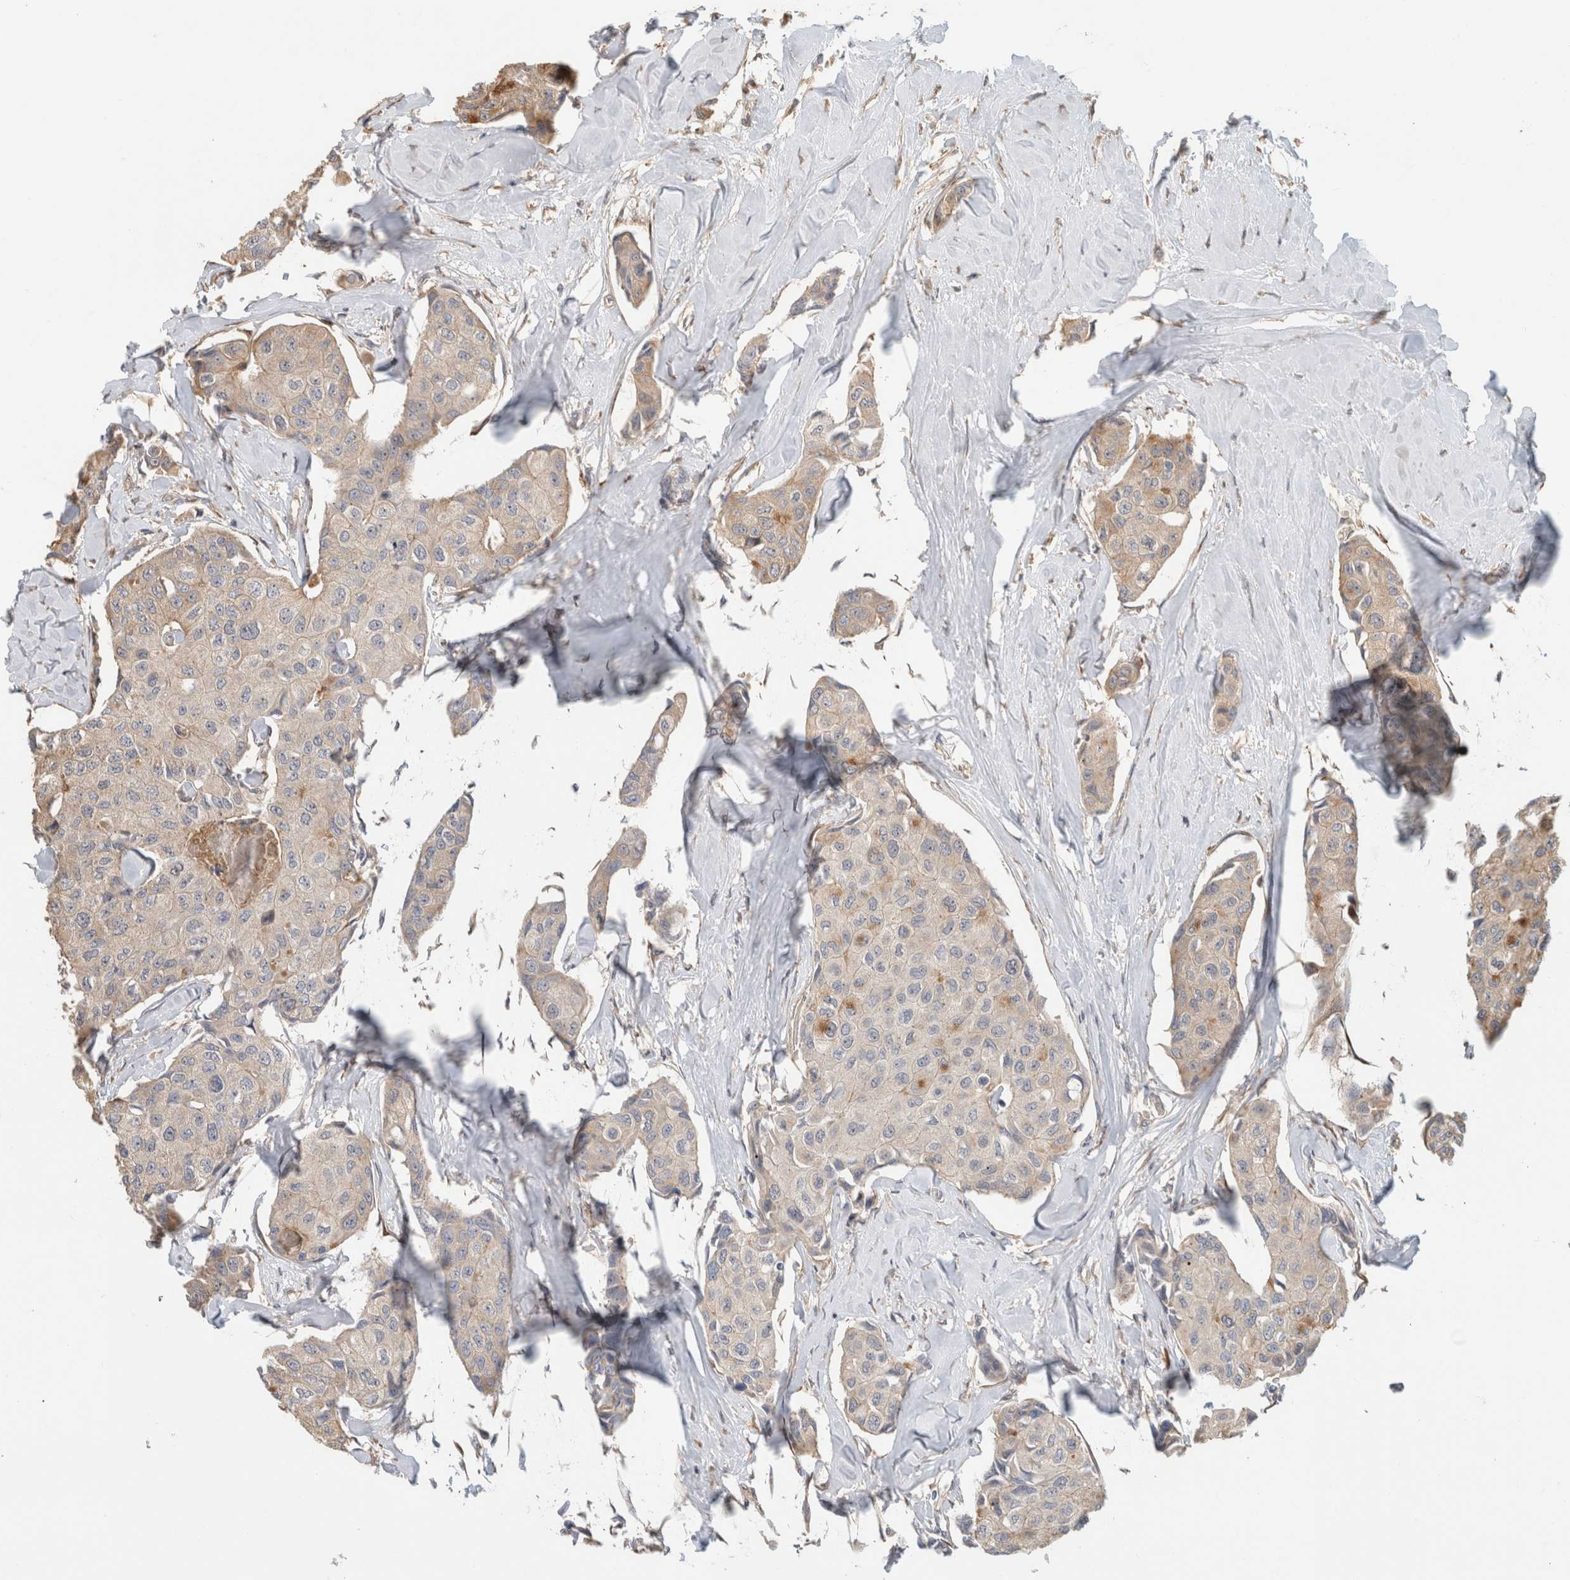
{"staining": {"intensity": "moderate", "quantity": "<25%", "location": "cytoplasmic/membranous"}, "tissue": "breast cancer", "cell_type": "Tumor cells", "image_type": "cancer", "snomed": [{"axis": "morphology", "description": "Duct carcinoma"}, {"axis": "topography", "description": "Breast"}], "caption": "Approximately <25% of tumor cells in human breast cancer demonstrate moderate cytoplasmic/membranous protein staining as visualized by brown immunohistochemical staining.", "gene": "PCDHB15", "patient": {"sex": "female", "age": 80}}